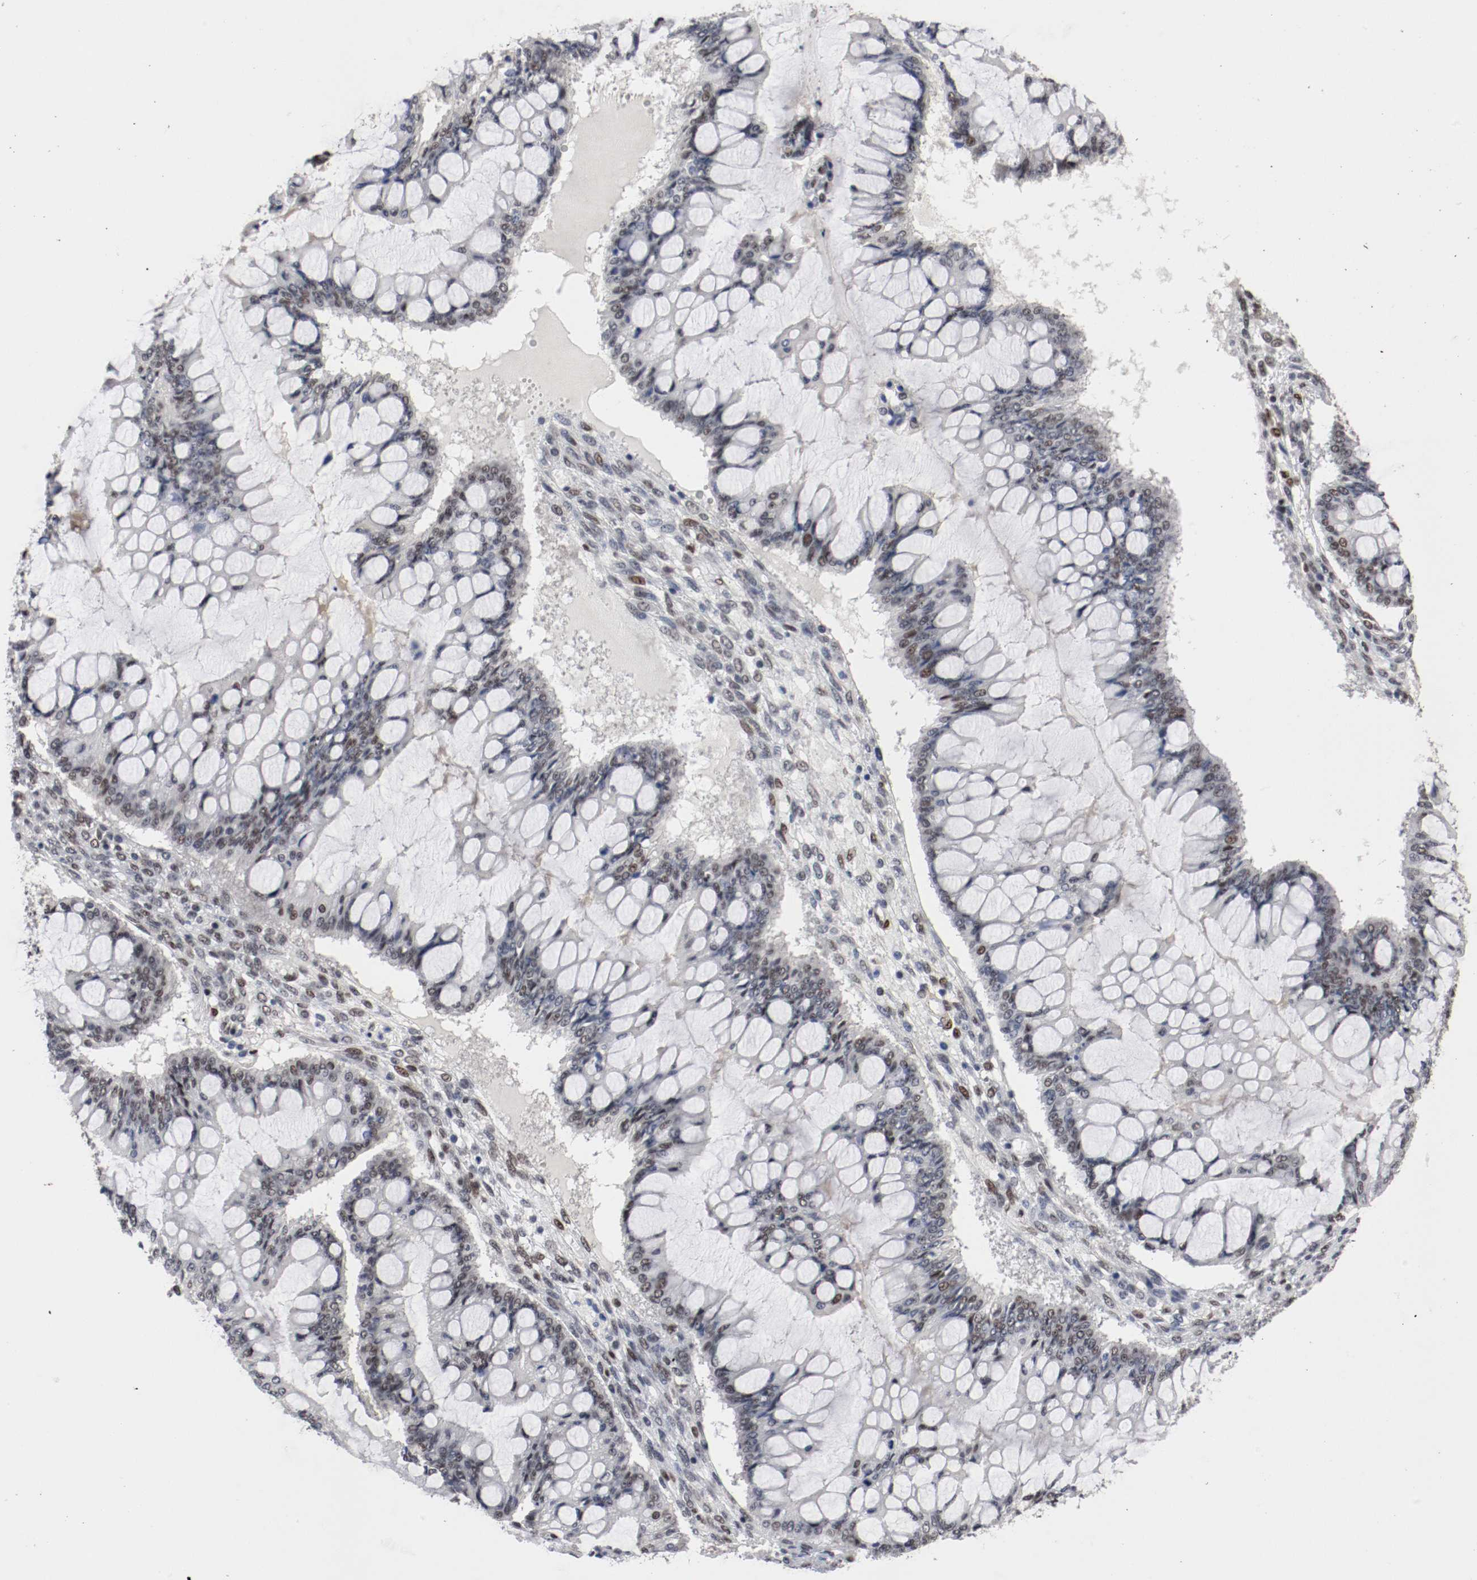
{"staining": {"intensity": "weak", "quantity": "<25%", "location": "nuclear"}, "tissue": "ovarian cancer", "cell_type": "Tumor cells", "image_type": "cancer", "snomed": [{"axis": "morphology", "description": "Cystadenocarcinoma, mucinous, NOS"}, {"axis": "topography", "description": "Ovary"}], "caption": "There is no significant positivity in tumor cells of ovarian cancer (mucinous cystadenocarcinoma).", "gene": "MEF2D", "patient": {"sex": "female", "age": 73}}